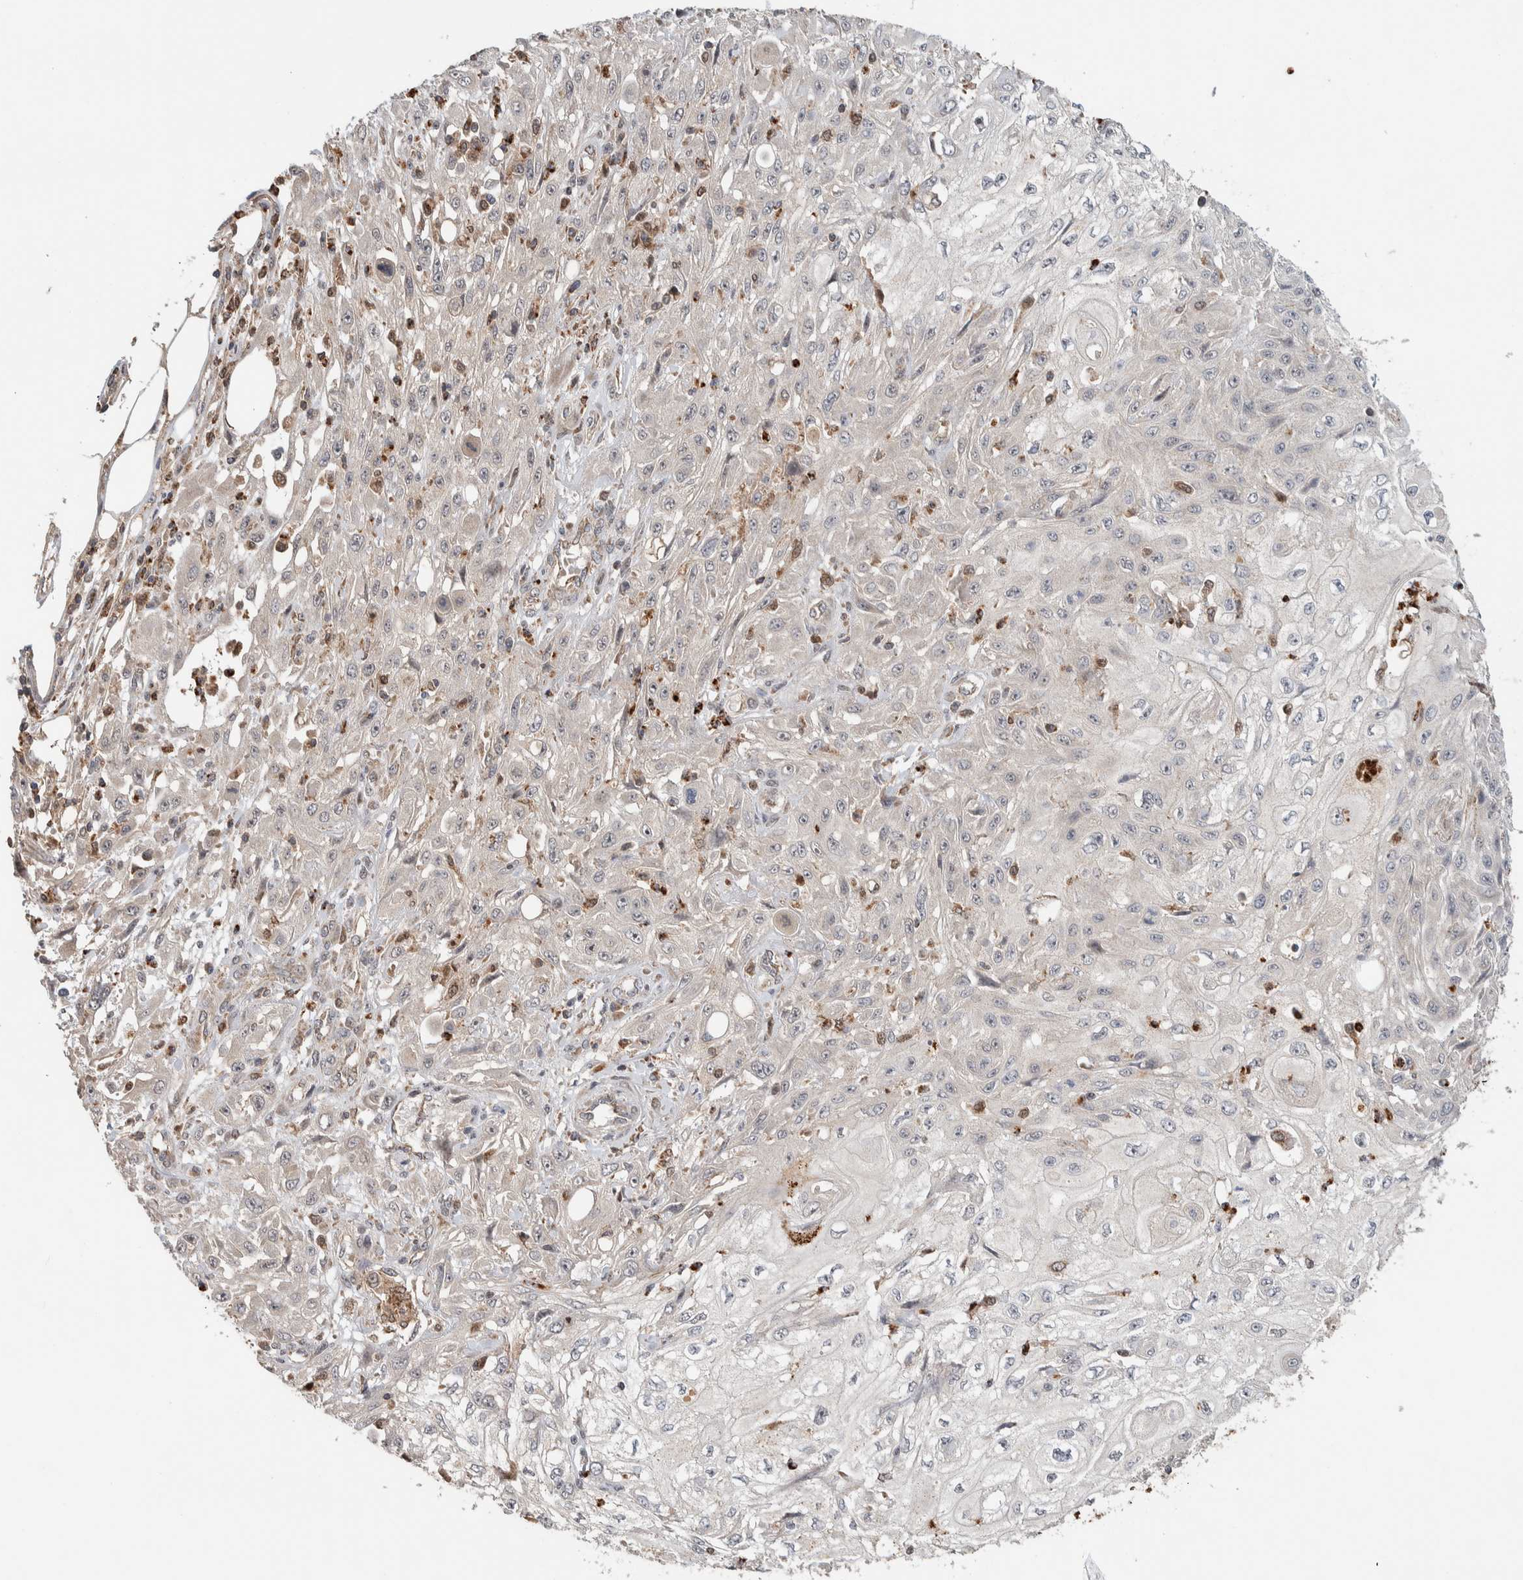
{"staining": {"intensity": "negative", "quantity": "none", "location": "none"}, "tissue": "skin cancer", "cell_type": "Tumor cells", "image_type": "cancer", "snomed": [{"axis": "morphology", "description": "Squamous cell carcinoma, NOS"}, {"axis": "morphology", "description": "Squamous cell carcinoma, metastatic, NOS"}, {"axis": "topography", "description": "Skin"}, {"axis": "topography", "description": "Lymph node"}], "caption": "Tumor cells show no significant protein expression in skin cancer (metastatic squamous cell carcinoma).", "gene": "VPS53", "patient": {"sex": "male", "age": 75}}